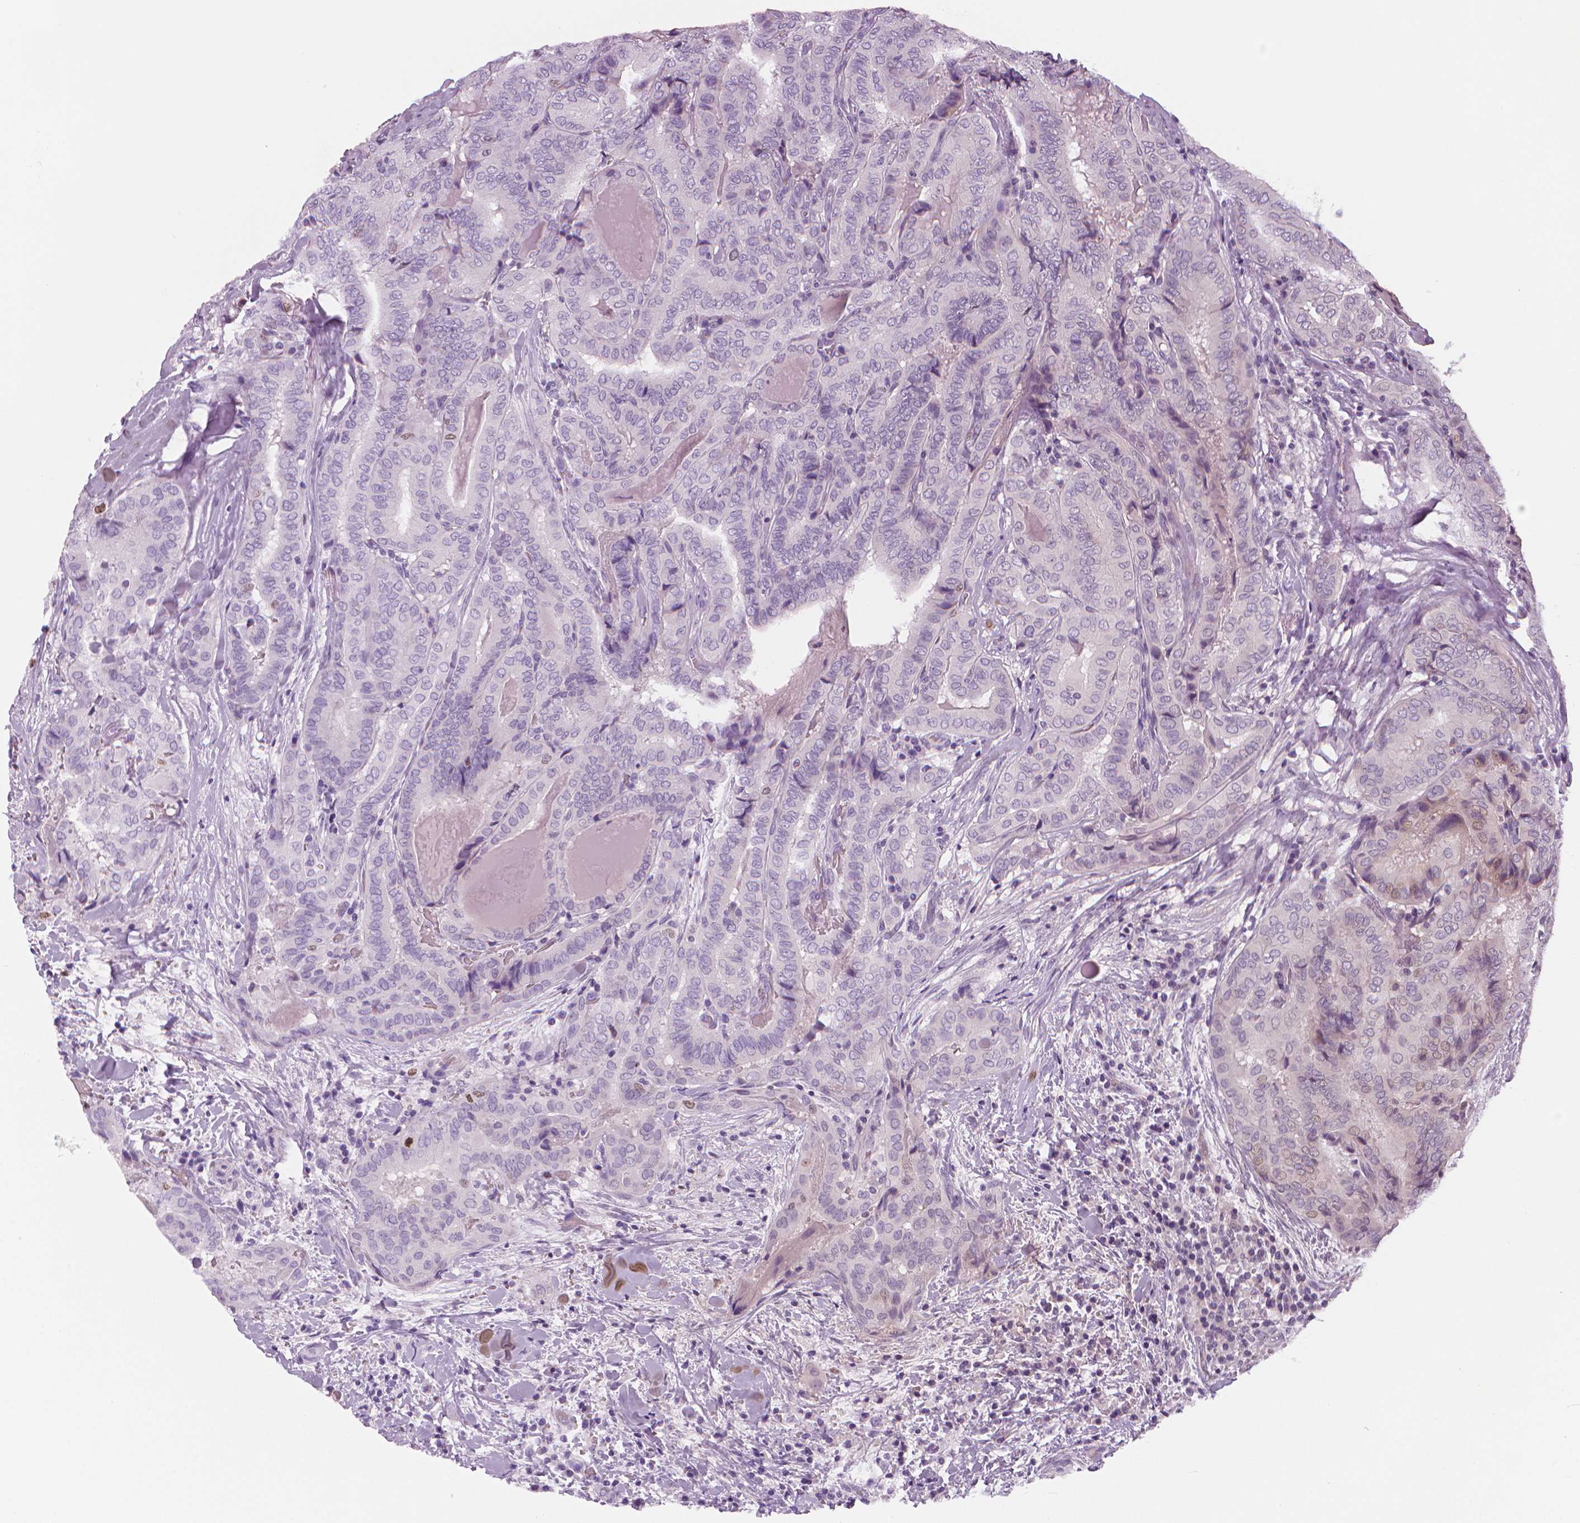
{"staining": {"intensity": "strong", "quantity": "<25%", "location": "nuclear"}, "tissue": "thyroid cancer", "cell_type": "Tumor cells", "image_type": "cancer", "snomed": [{"axis": "morphology", "description": "Papillary adenocarcinoma, NOS"}, {"axis": "topography", "description": "Thyroid gland"}], "caption": "Thyroid cancer stained with DAB immunohistochemistry shows medium levels of strong nuclear expression in approximately <25% of tumor cells.", "gene": "MKI67", "patient": {"sex": "female", "age": 61}}